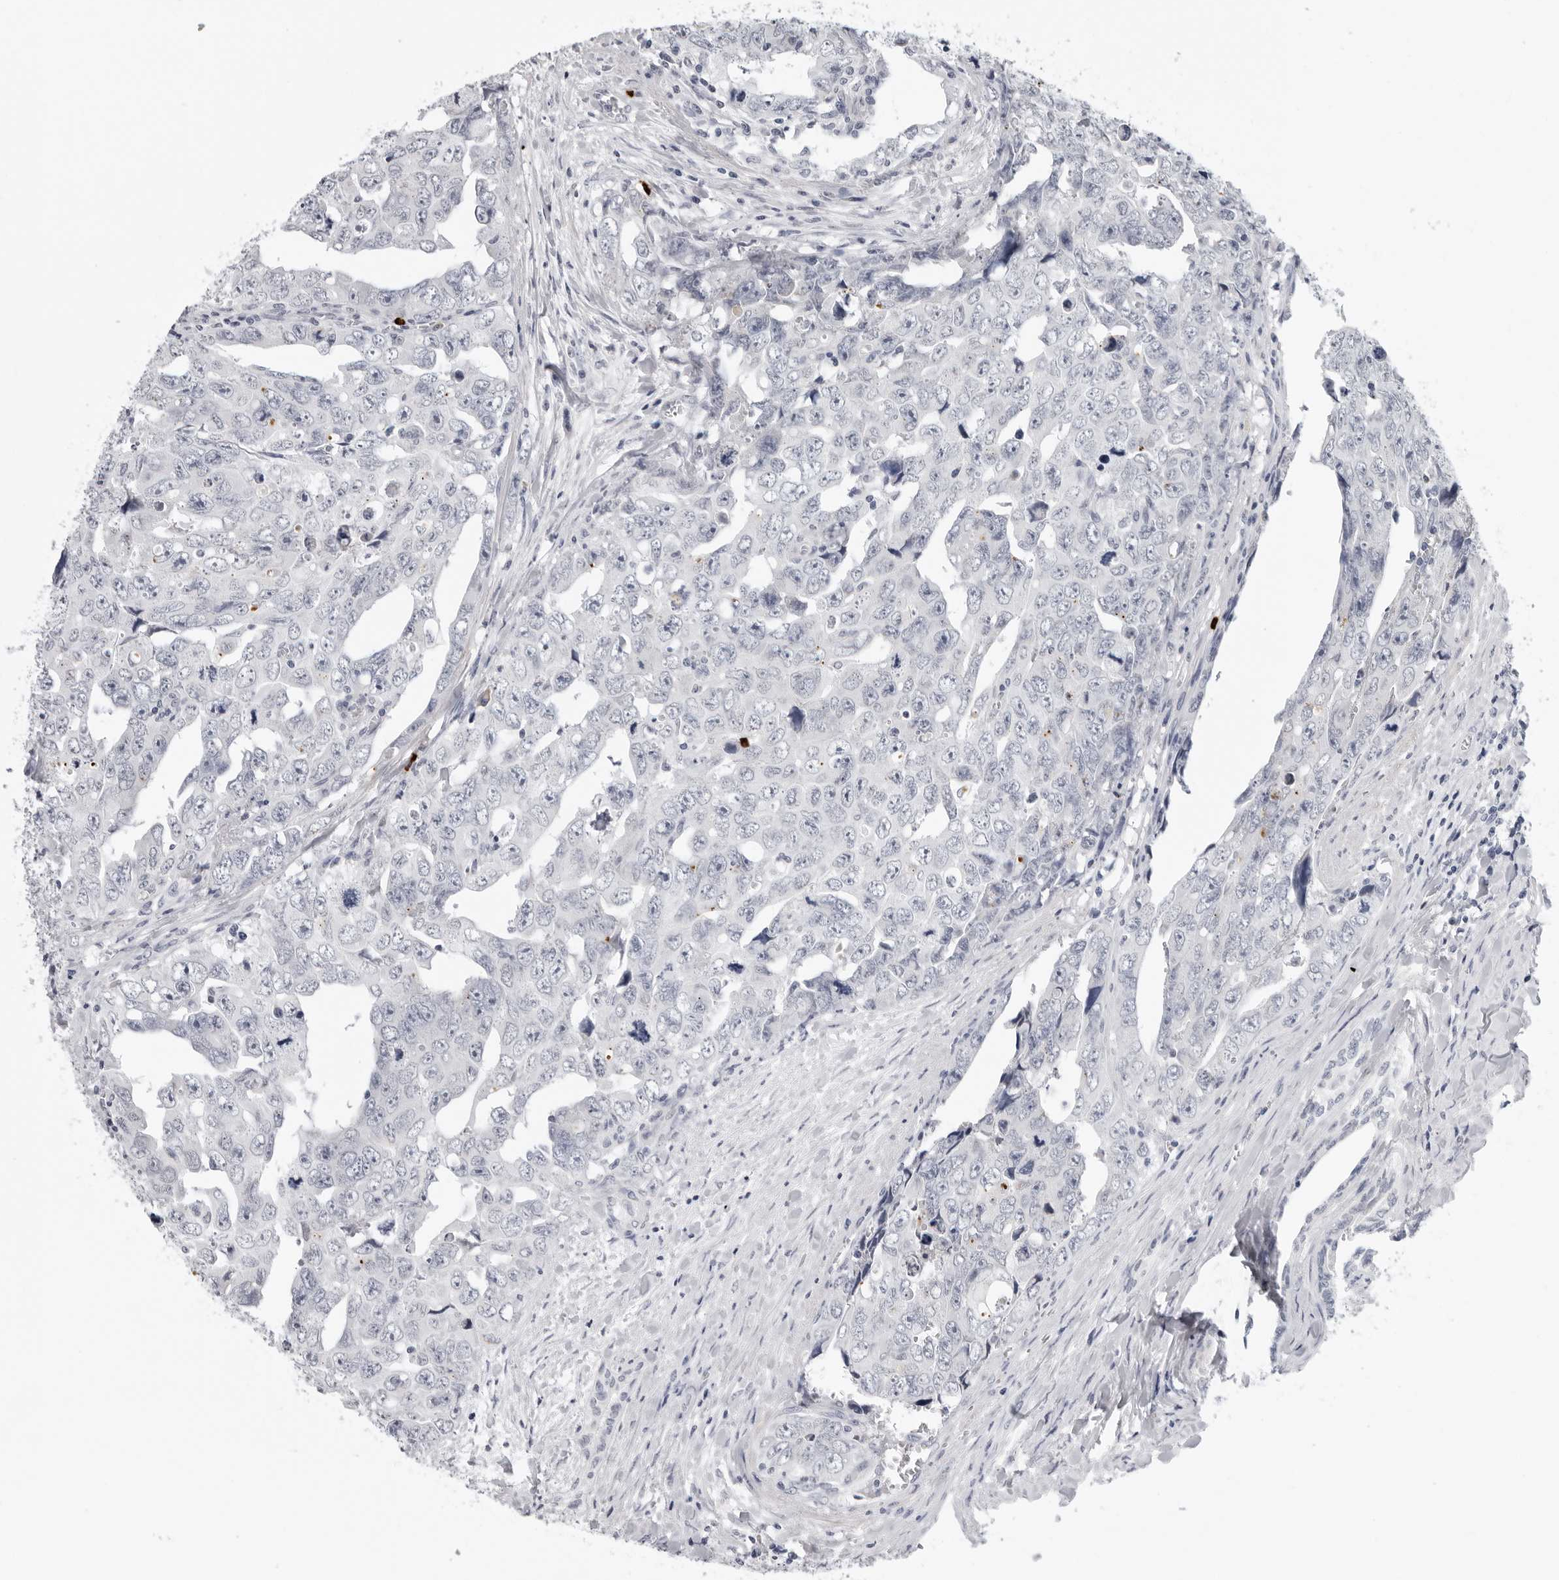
{"staining": {"intensity": "negative", "quantity": "none", "location": "none"}, "tissue": "testis cancer", "cell_type": "Tumor cells", "image_type": "cancer", "snomed": [{"axis": "morphology", "description": "Carcinoma, Embryonal, NOS"}, {"axis": "topography", "description": "Testis"}], "caption": "Immunohistochemical staining of testis embryonal carcinoma displays no significant expression in tumor cells. Brightfield microscopy of IHC stained with DAB (3,3'-diaminobenzidine) (brown) and hematoxylin (blue), captured at high magnification.", "gene": "ZNF502", "patient": {"sex": "male", "age": 28}}